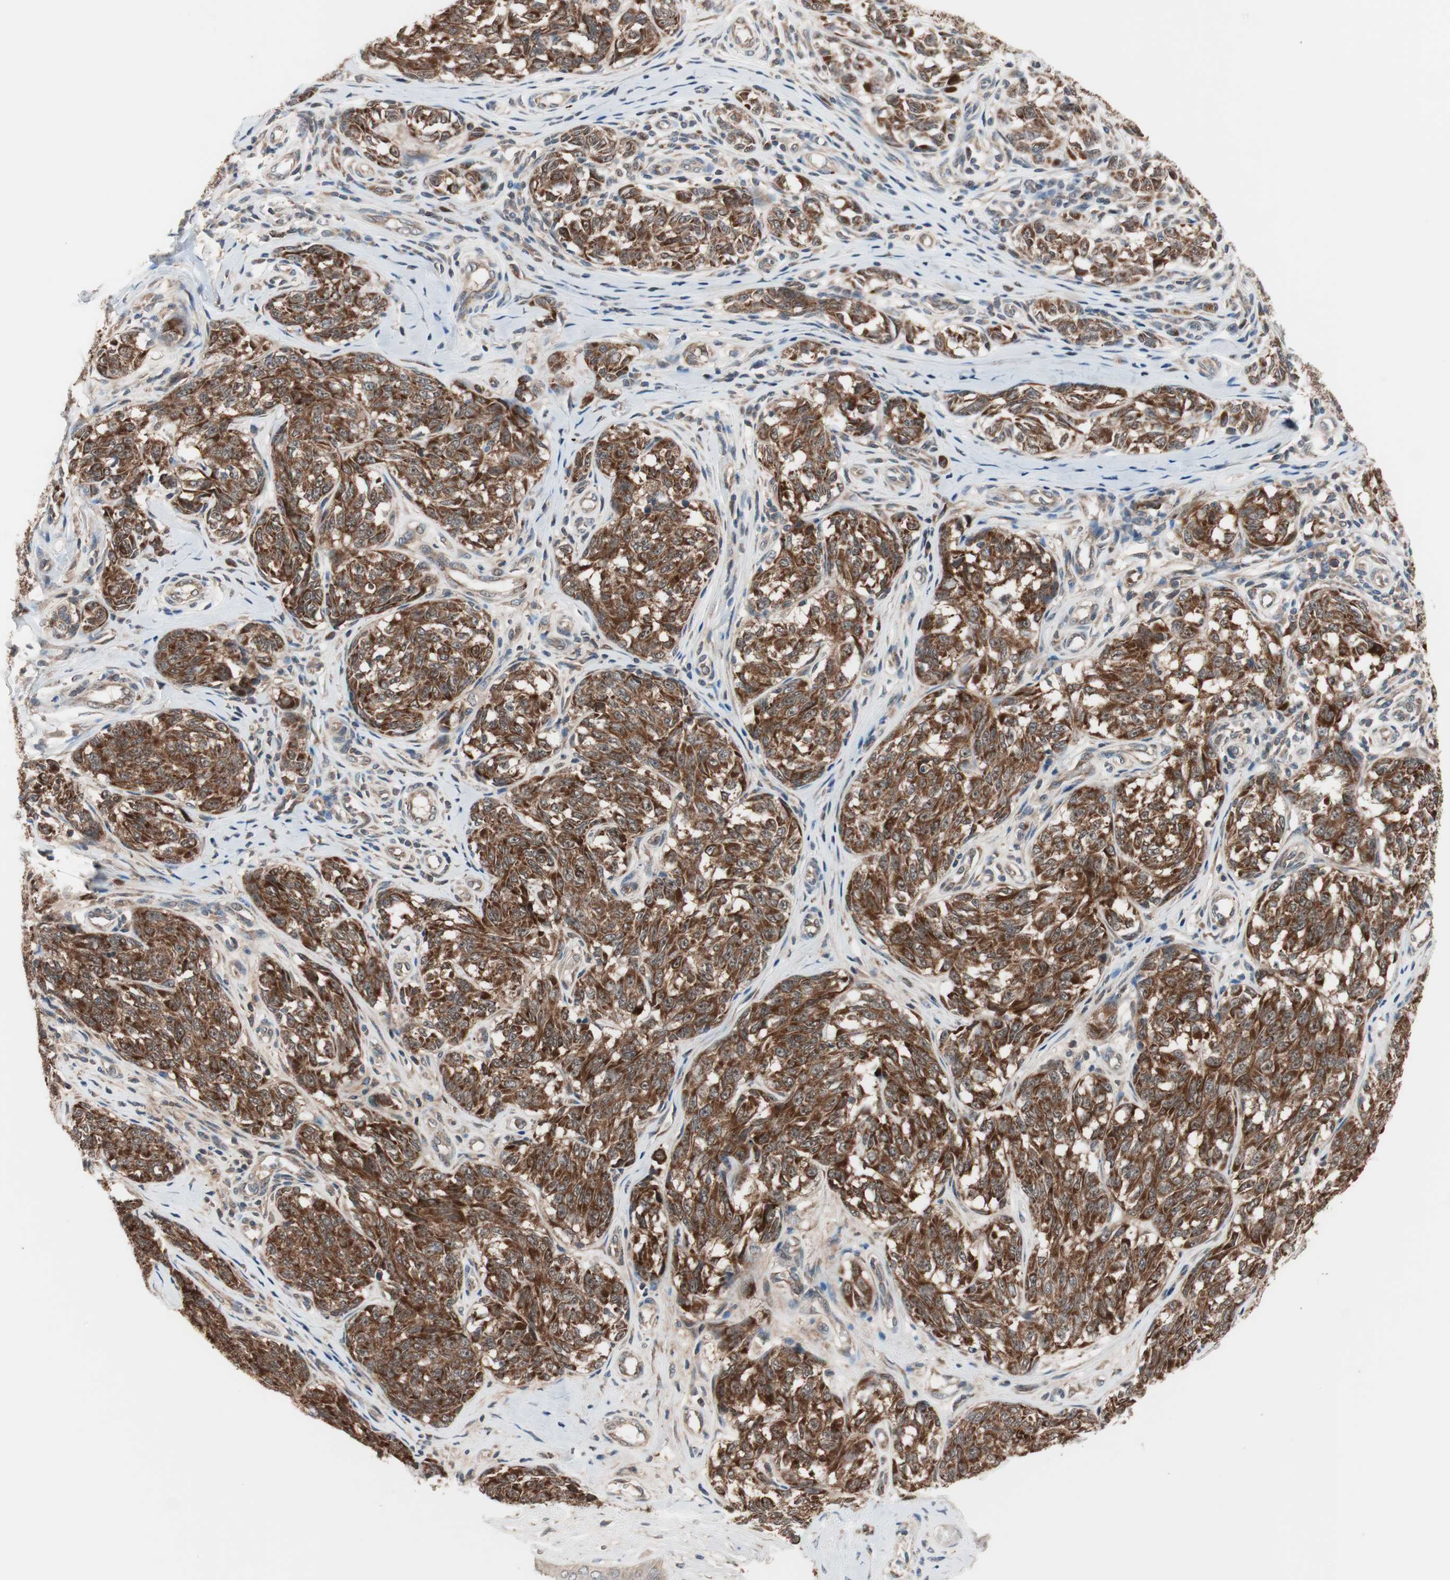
{"staining": {"intensity": "strong", "quantity": ">75%", "location": "cytoplasmic/membranous"}, "tissue": "melanoma", "cell_type": "Tumor cells", "image_type": "cancer", "snomed": [{"axis": "morphology", "description": "Malignant melanoma, NOS"}, {"axis": "topography", "description": "Skin"}], "caption": "IHC staining of melanoma, which reveals high levels of strong cytoplasmic/membranous expression in about >75% of tumor cells indicating strong cytoplasmic/membranous protein staining. The staining was performed using DAB (brown) for protein detection and nuclei were counterstained in hematoxylin (blue).", "gene": "HMBS", "patient": {"sex": "female", "age": 64}}